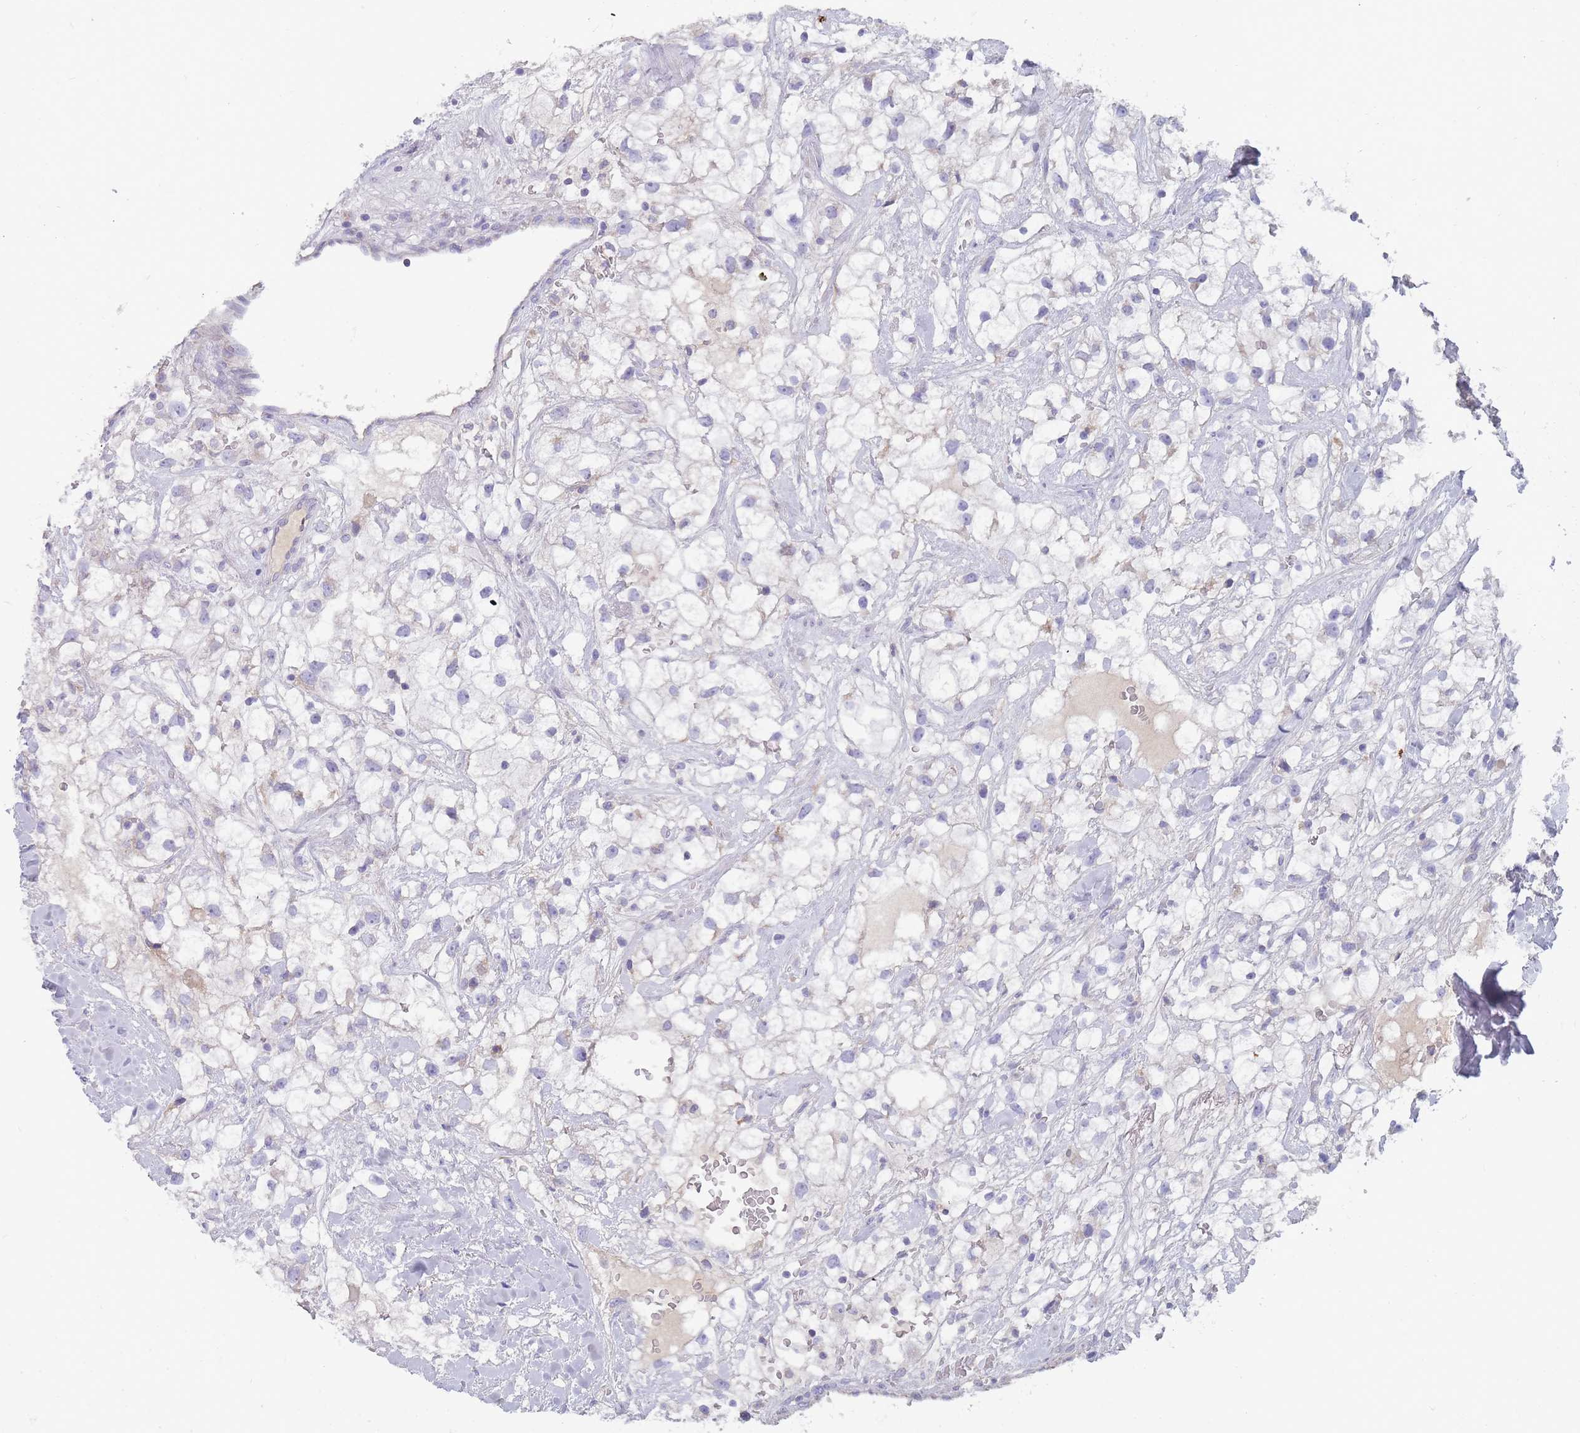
{"staining": {"intensity": "negative", "quantity": "none", "location": "none"}, "tissue": "renal cancer", "cell_type": "Tumor cells", "image_type": "cancer", "snomed": [{"axis": "morphology", "description": "Adenocarcinoma, NOS"}, {"axis": "topography", "description": "Kidney"}], "caption": "Human renal cancer (adenocarcinoma) stained for a protein using immunohistochemistry exhibits no positivity in tumor cells.", "gene": "MRPS14", "patient": {"sex": "male", "age": 59}}